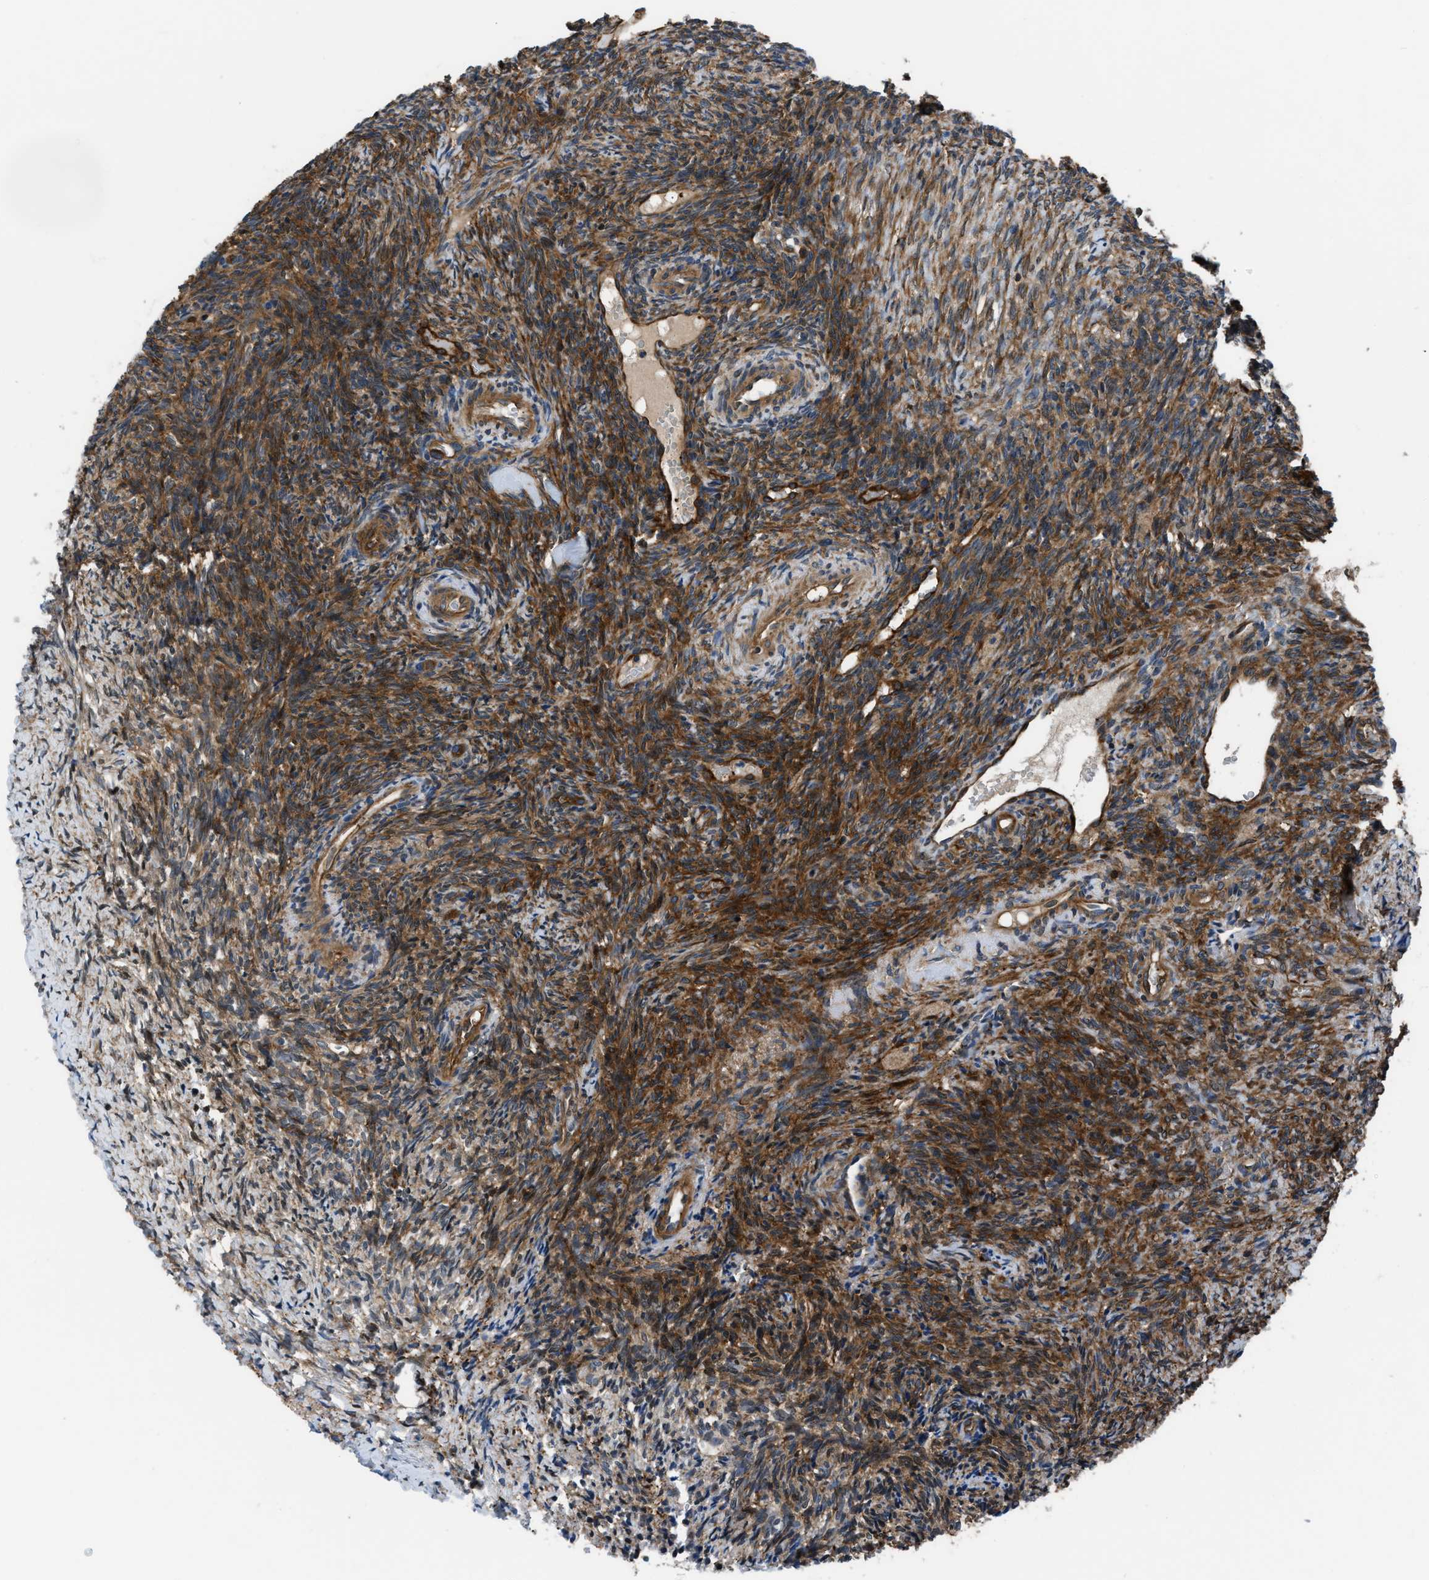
{"staining": {"intensity": "strong", "quantity": ">75%", "location": "cytoplasmic/membranous"}, "tissue": "ovary", "cell_type": "Follicle cells", "image_type": "normal", "snomed": [{"axis": "morphology", "description": "Normal tissue, NOS"}, {"axis": "topography", "description": "Ovary"}], "caption": "IHC micrograph of normal human ovary stained for a protein (brown), which exhibits high levels of strong cytoplasmic/membranous positivity in approximately >75% of follicle cells.", "gene": "PFKP", "patient": {"sex": "female", "age": 41}}